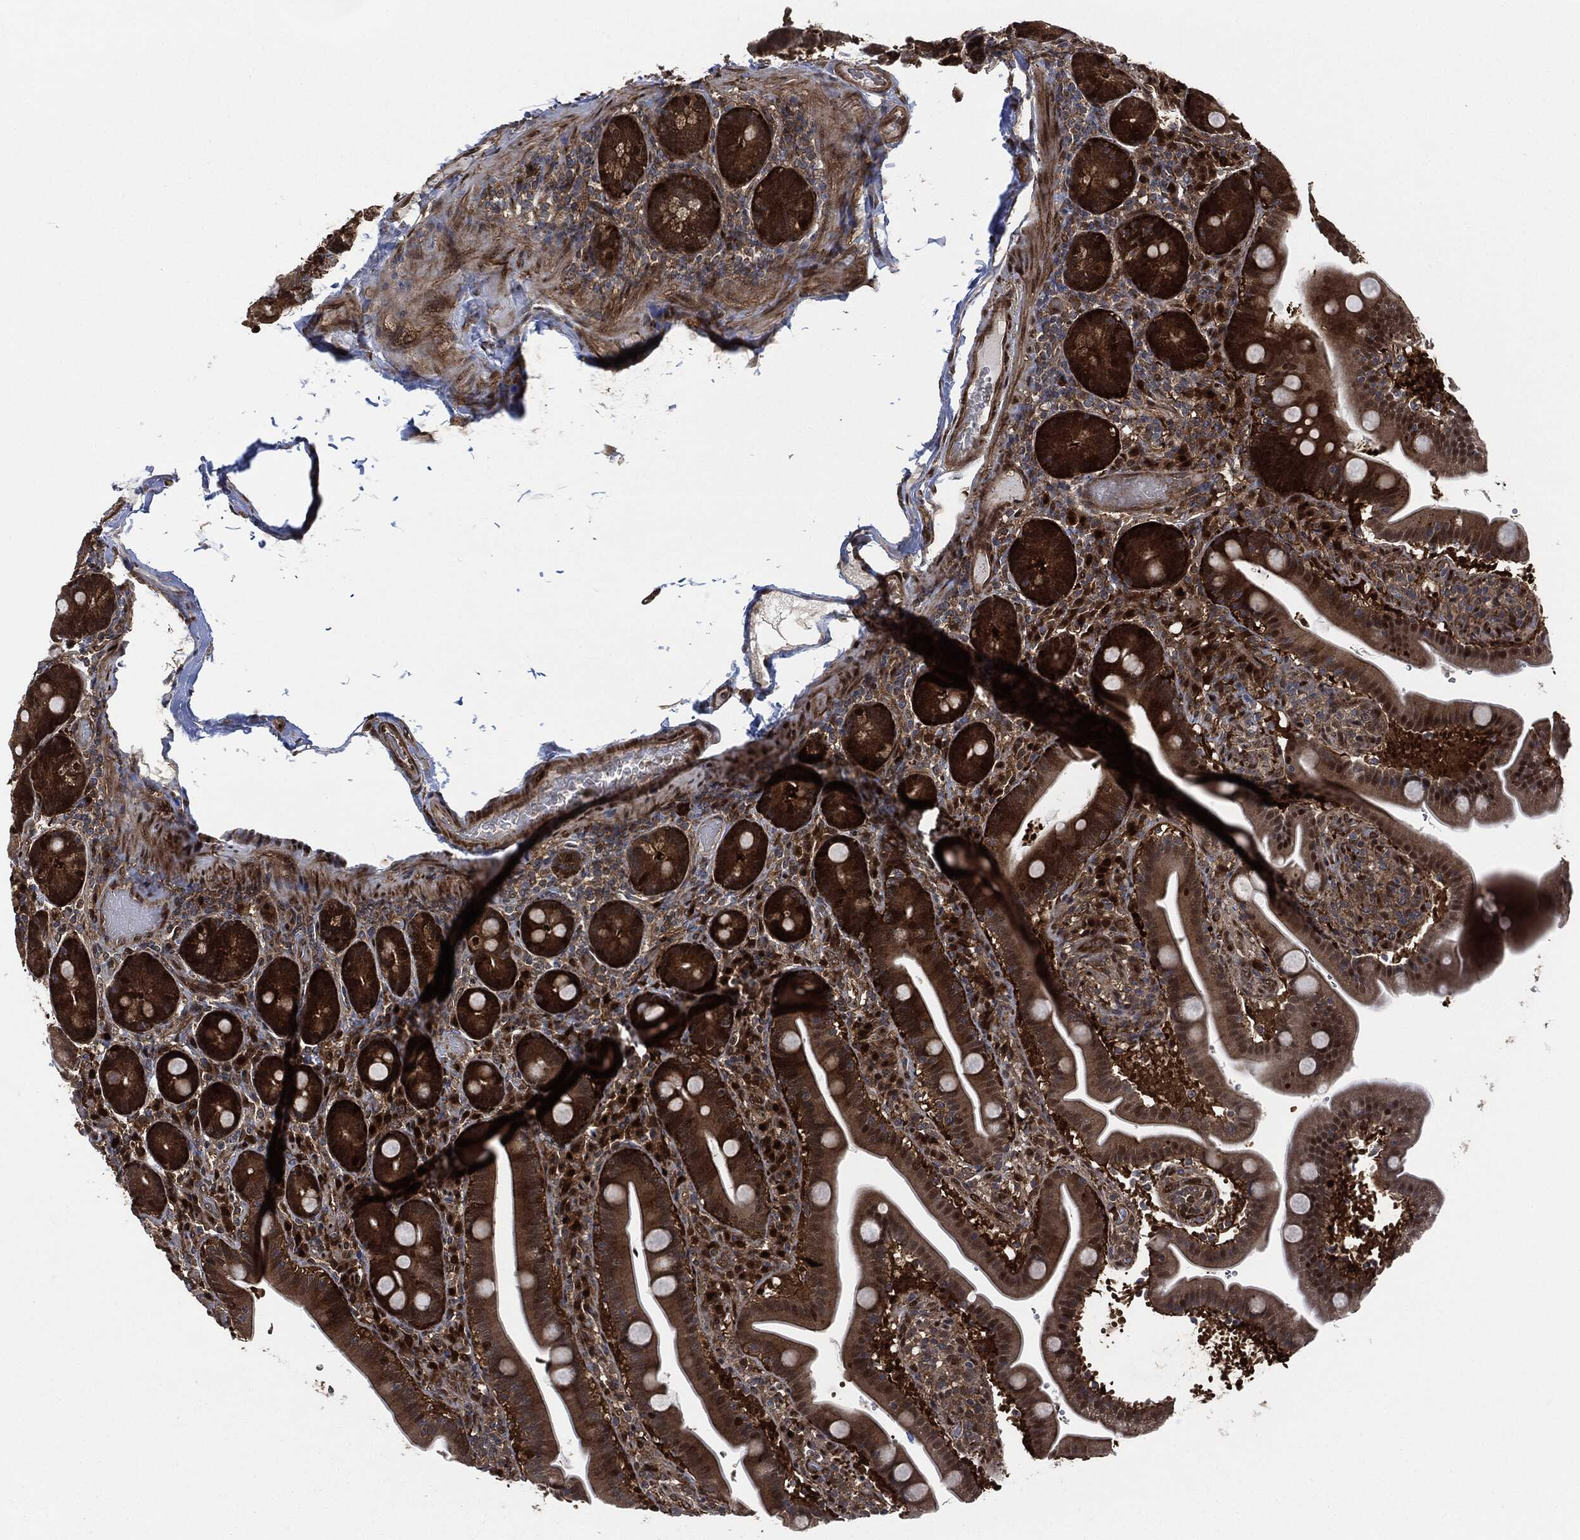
{"staining": {"intensity": "strong", "quantity": "25%-75%", "location": "cytoplasmic/membranous"}, "tissue": "small intestine", "cell_type": "Glandular cells", "image_type": "normal", "snomed": [{"axis": "morphology", "description": "Normal tissue, NOS"}, {"axis": "topography", "description": "Small intestine"}], "caption": "Glandular cells show strong cytoplasmic/membranous positivity in approximately 25%-75% of cells in benign small intestine. The staining was performed using DAB to visualize the protein expression in brown, while the nuclei were stained in blue with hematoxylin (Magnification: 20x).", "gene": "DCTN1", "patient": {"sex": "male", "age": 66}}